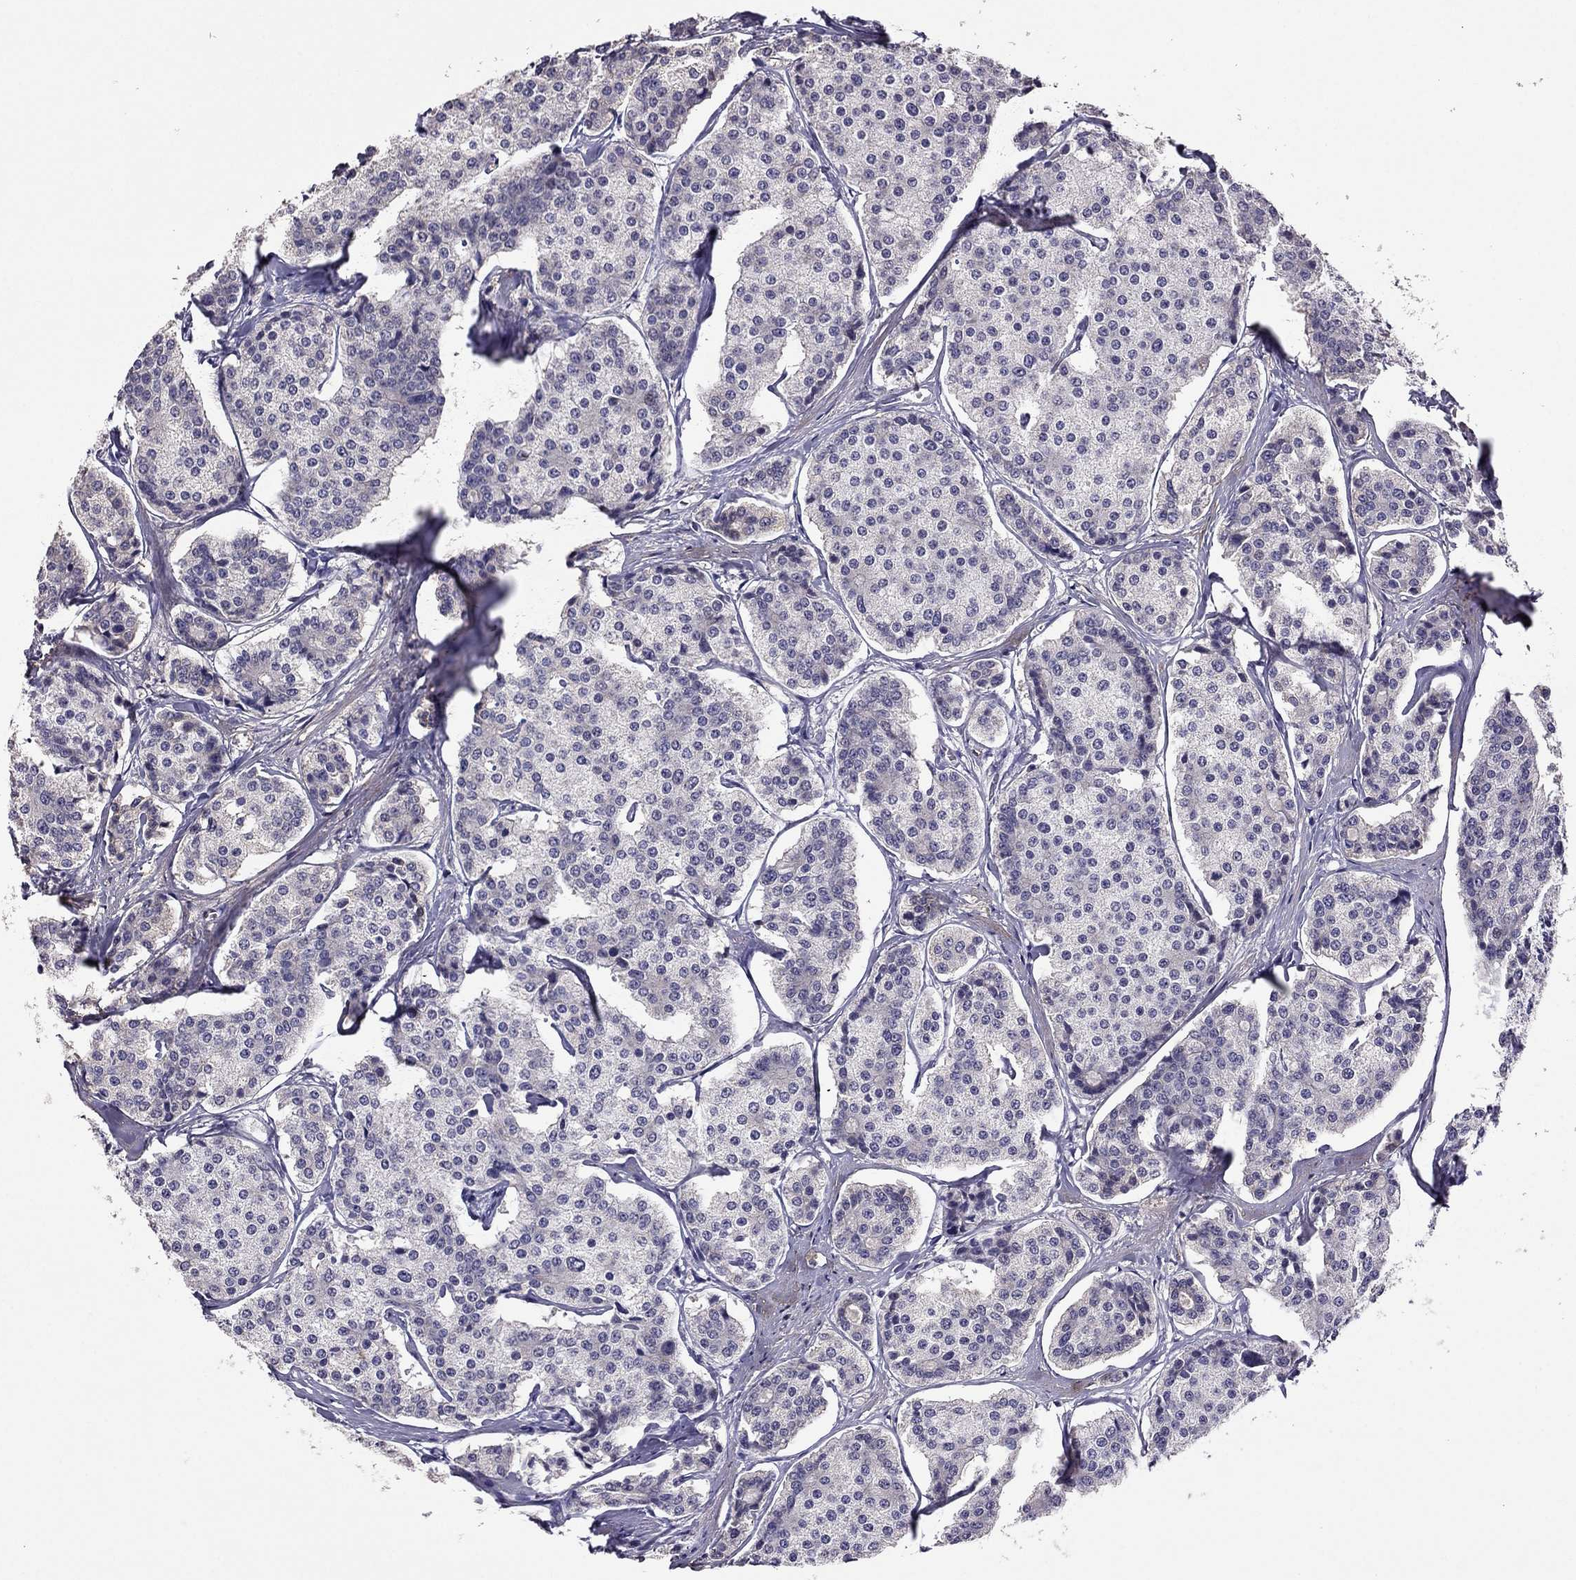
{"staining": {"intensity": "negative", "quantity": "none", "location": "none"}, "tissue": "carcinoid", "cell_type": "Tumor cells", "image_type": "cancer", "snomed": [{"axis": "morphology", "description": "Carcinoid, malignant, NOS"}, {"axis": "topography", "description": "Small intestine"}], "caption": "This histopathology image is of carcinoid stained with immunohistochemistry (IHC) to label a protein in brown with the nuclei are counter-stained blue. There is no positivity in tumor cells.", "gene": "CDH9", "patient": {"sex": "female", "age": 65}}